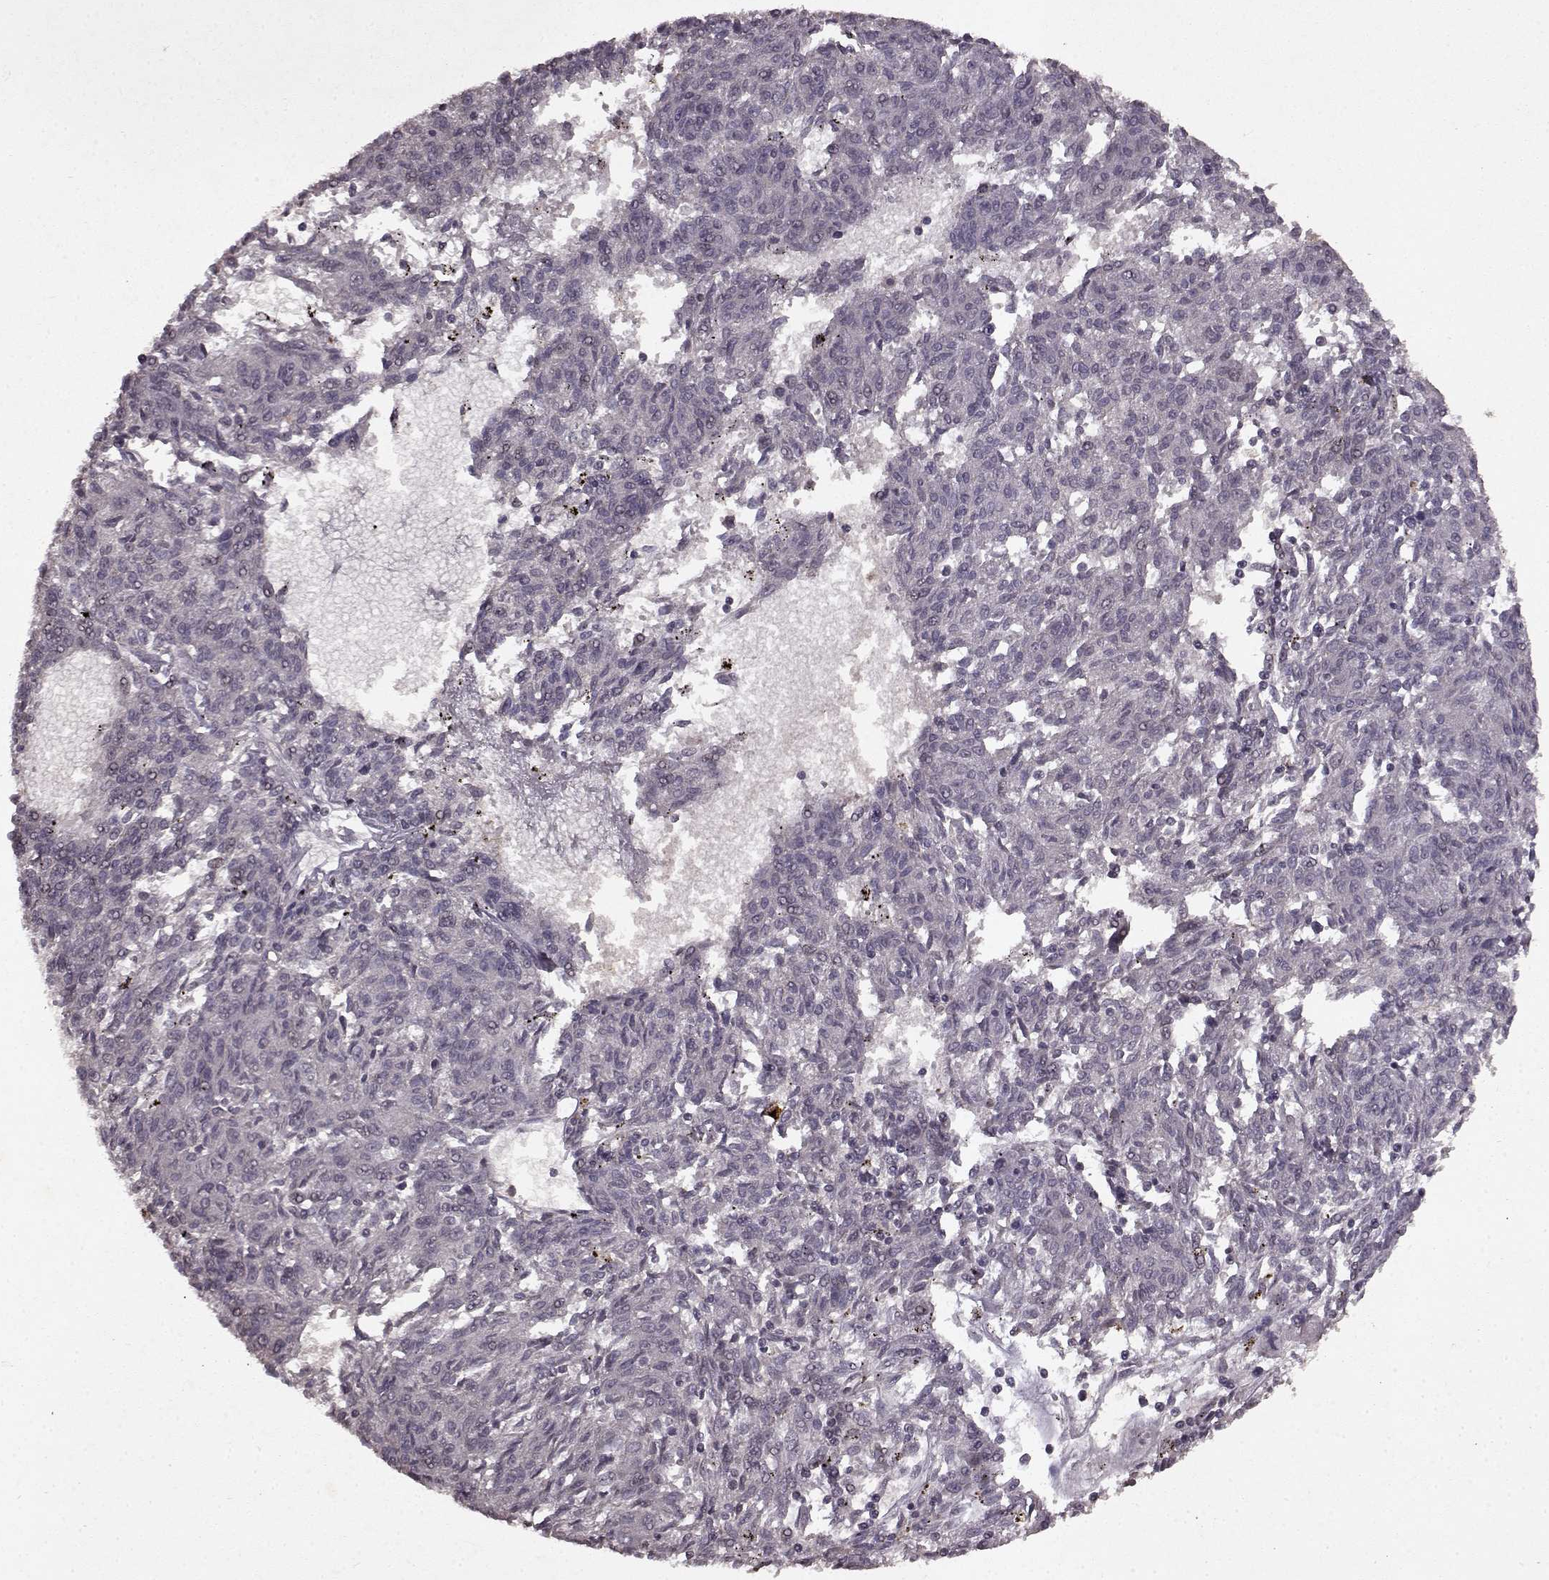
{"staining": {"intensity": "negative", "quantity": "none", "location": "none"}, "tissue": "melanoma", "cell_type": "Tumor cells", "image_type": "cancer", "snomed": [{"axis": "morphology", "description": "Malignant melanoma, NOS"}, {"axis": "topography", "description": "Skin"}], "caption": "DAB immunohistochemical staining of human malignant melanoma shows no significant expression in tumor cells.", "gene": "LHB", "patient": {"sex": "female", "age": 72}}